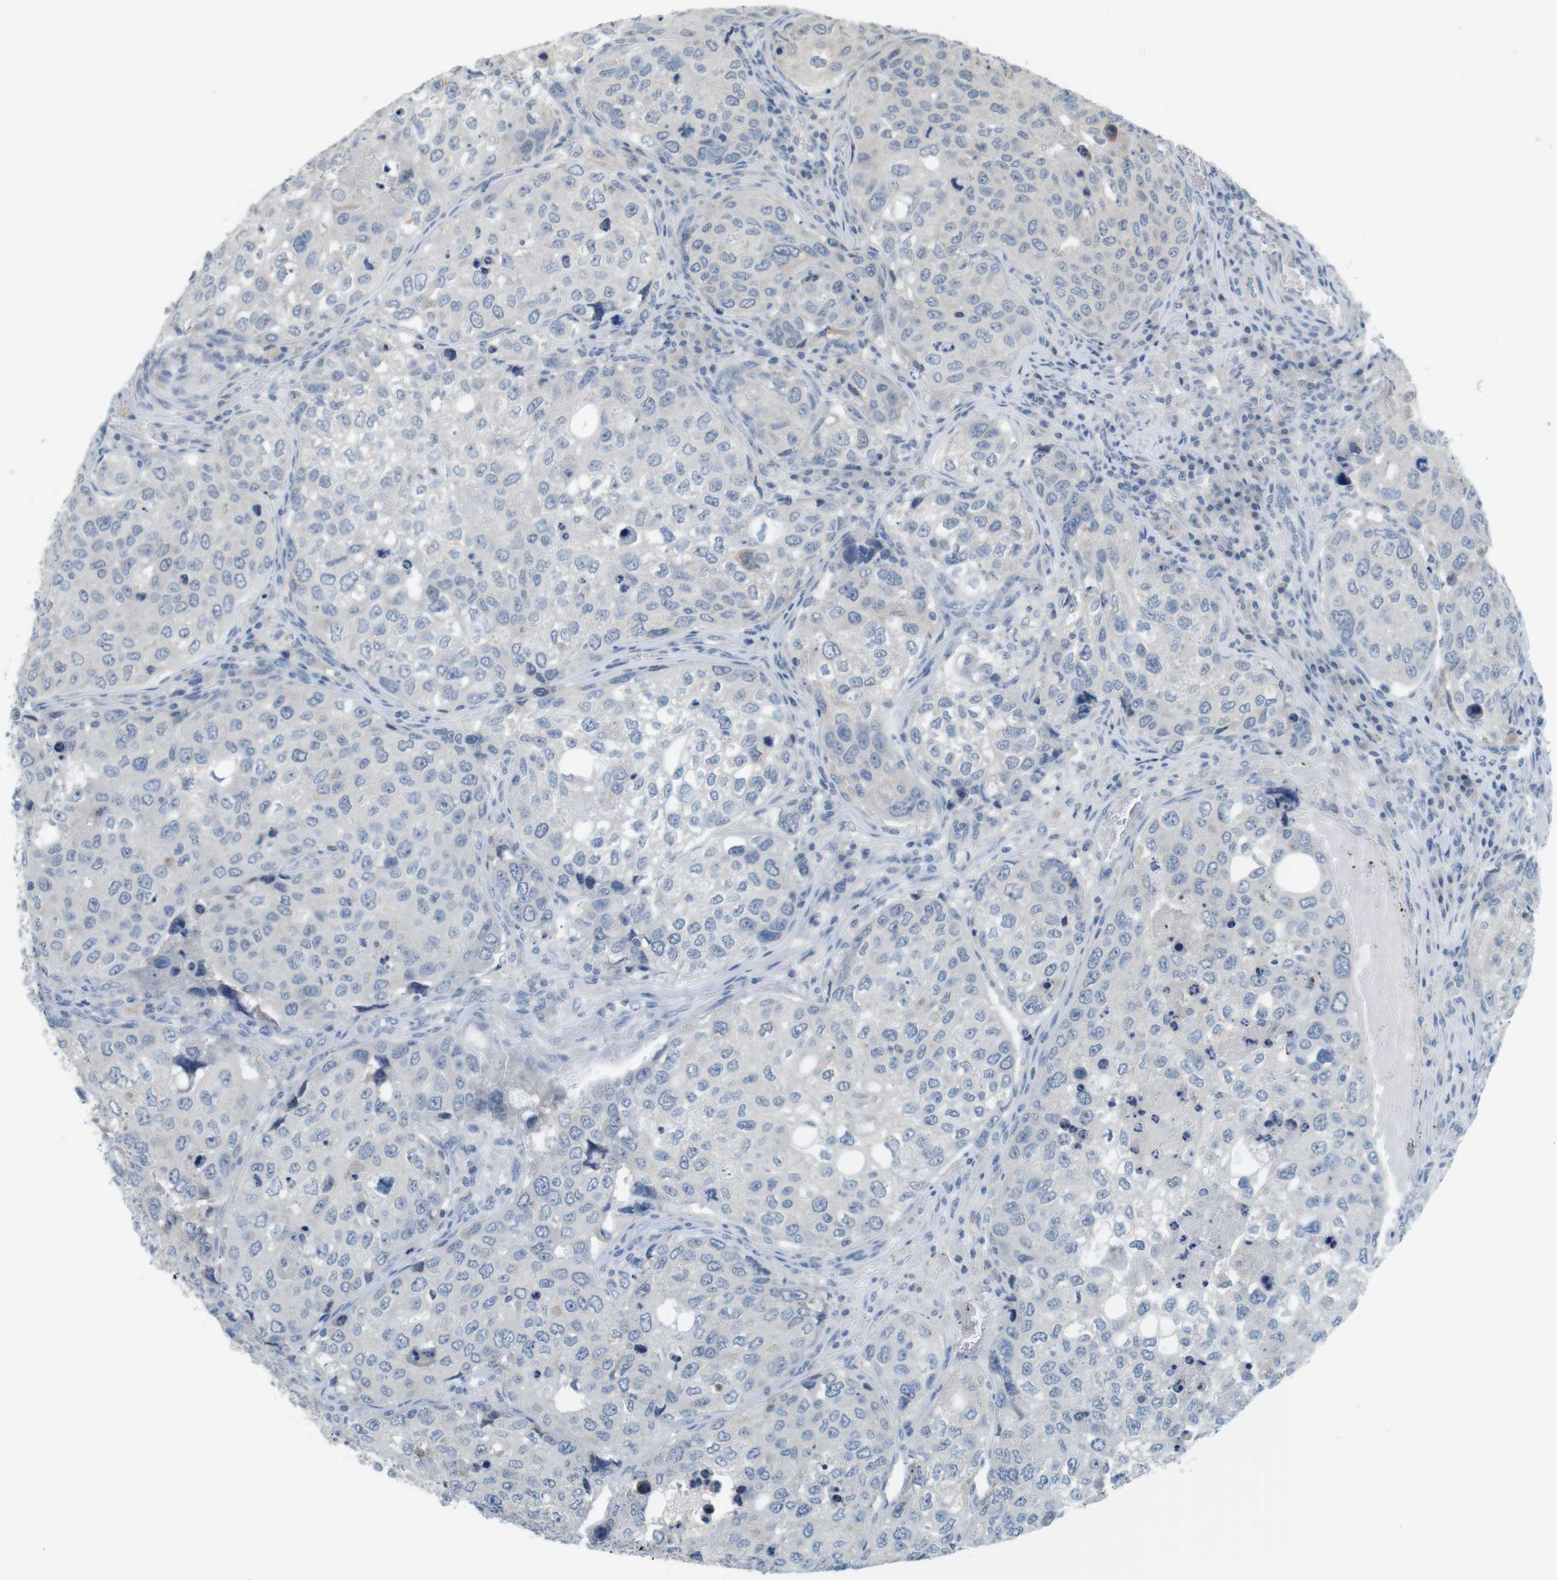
{"staining": {"intensity": "negative", "quantity": "none", "location": "none"}, "tissue": "urothelial cancer", "cell_type": "Tumor cells", "image_type": "cancer", "snomed": [{"axis": "morphology", "description": "Urothelial carcinoma, High grade"}, {"axis": "topography", "description": "Lymph node"}, {"axis": "topography", "description": "Urinary bladder"}], "caption": "IHC photomicrograph of human urothelial carcinoma (high-grade) stained for a protein (brown), which demonstrates no staining in tumor cells.", "gene": "MUC5B", "patient": {"sex": "male", "age": 51}}